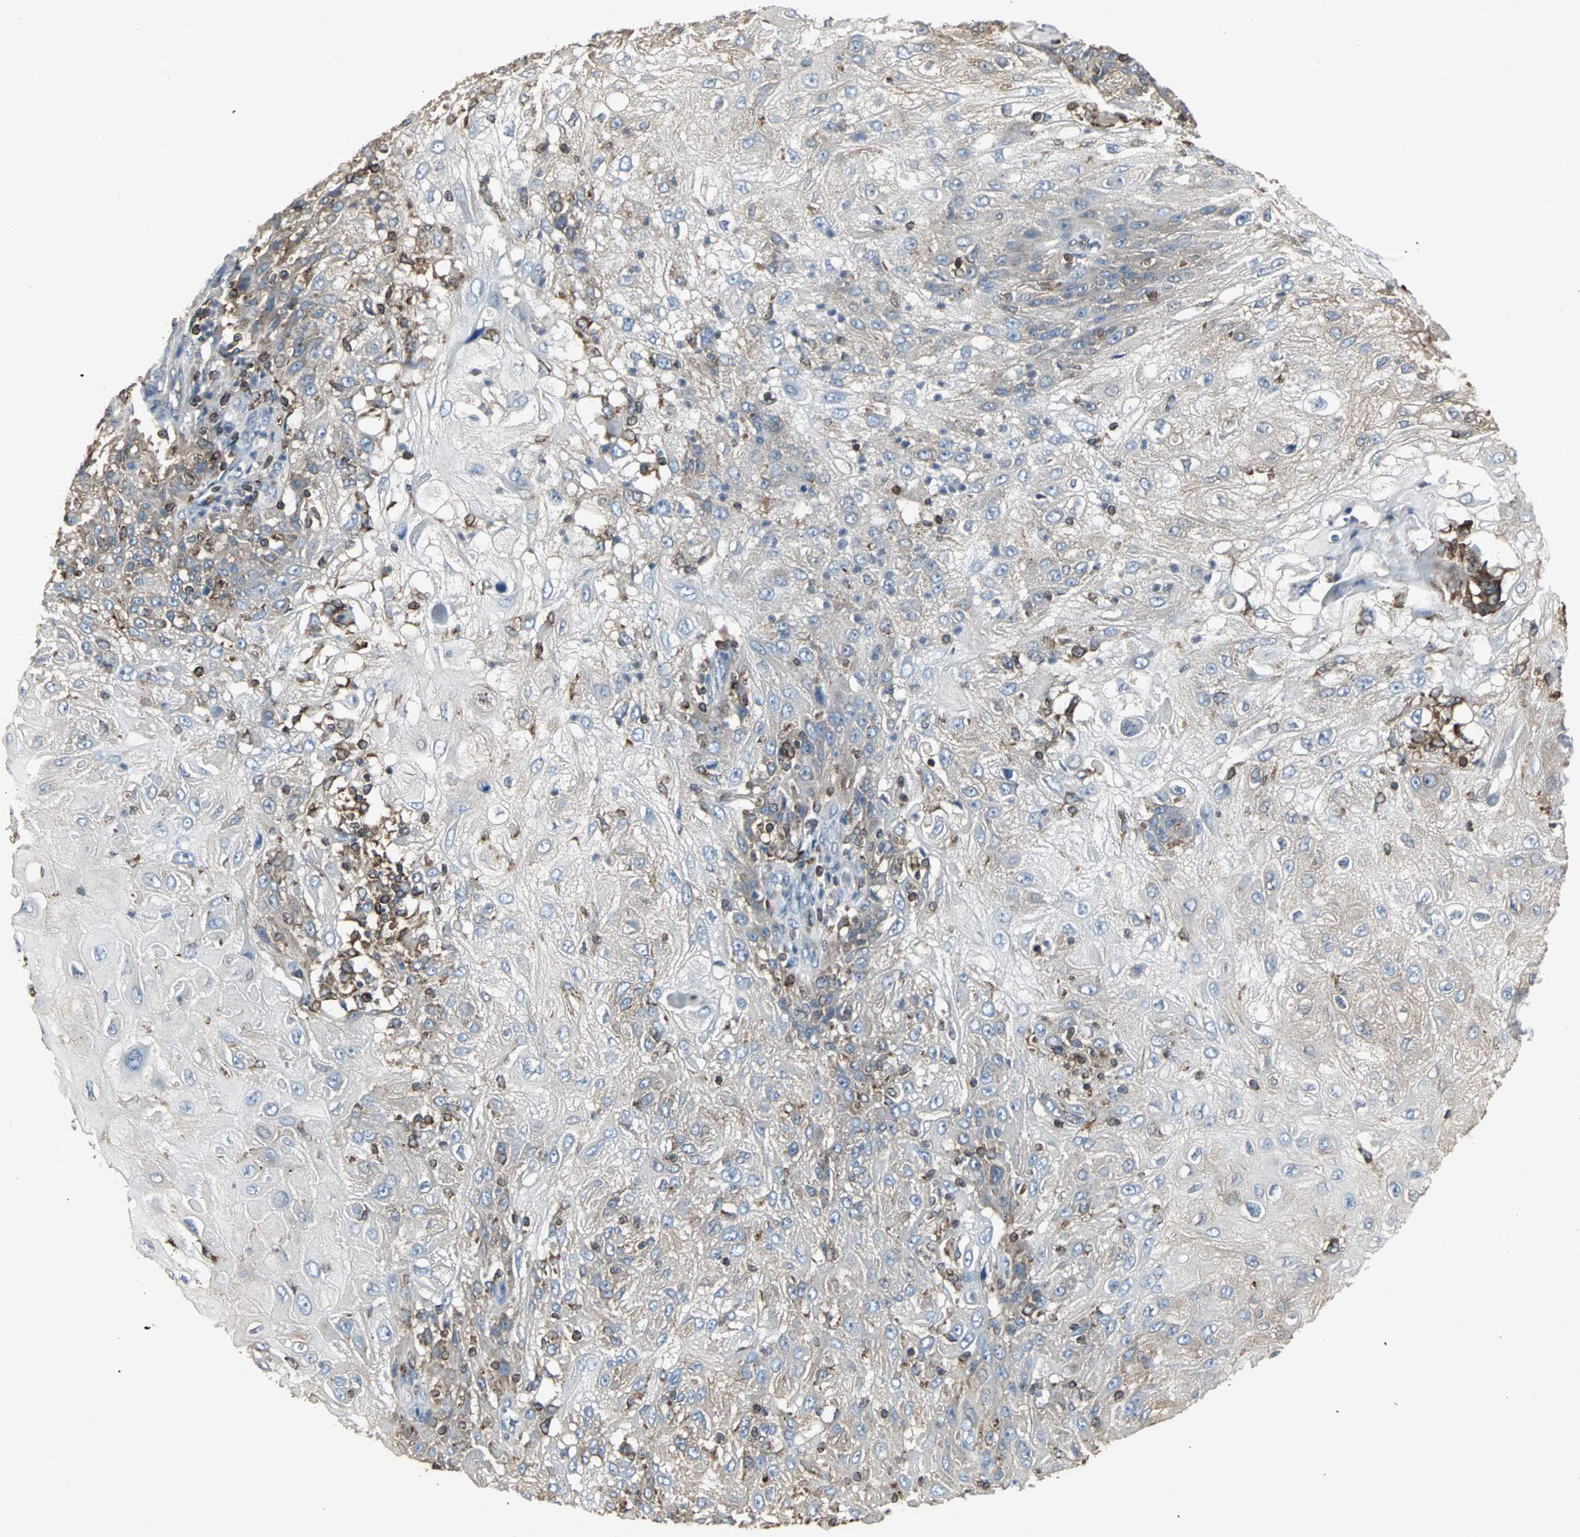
{"staining": {"intensity": "moderate", "quantity": "<25%", "location": "cytoplasmic/membranous"}, "tissue": "skin cancer", "cell_type": "Tumor cells", "image_type": "cancer", "snomed": [{"axis": "morphology", "description": "Normal tissue, NOS"}, {"axis": "morphology", "description": "Squamous cell carcinoma, NOS"}, {"axis": "topography", "description": "Skin"}], "caption": "Tumor cells exhibit moderate cytoplasmic/membranous positivity in approximately <25% of cells in squamous cell carcinoma (skin). Using DAB (brown) and hematoxylin (blue) stains, captured at high magnification using brightfield microscopy.", "gene": "LRRFIP1", "patient": {"sex": "female", "age": 83}}